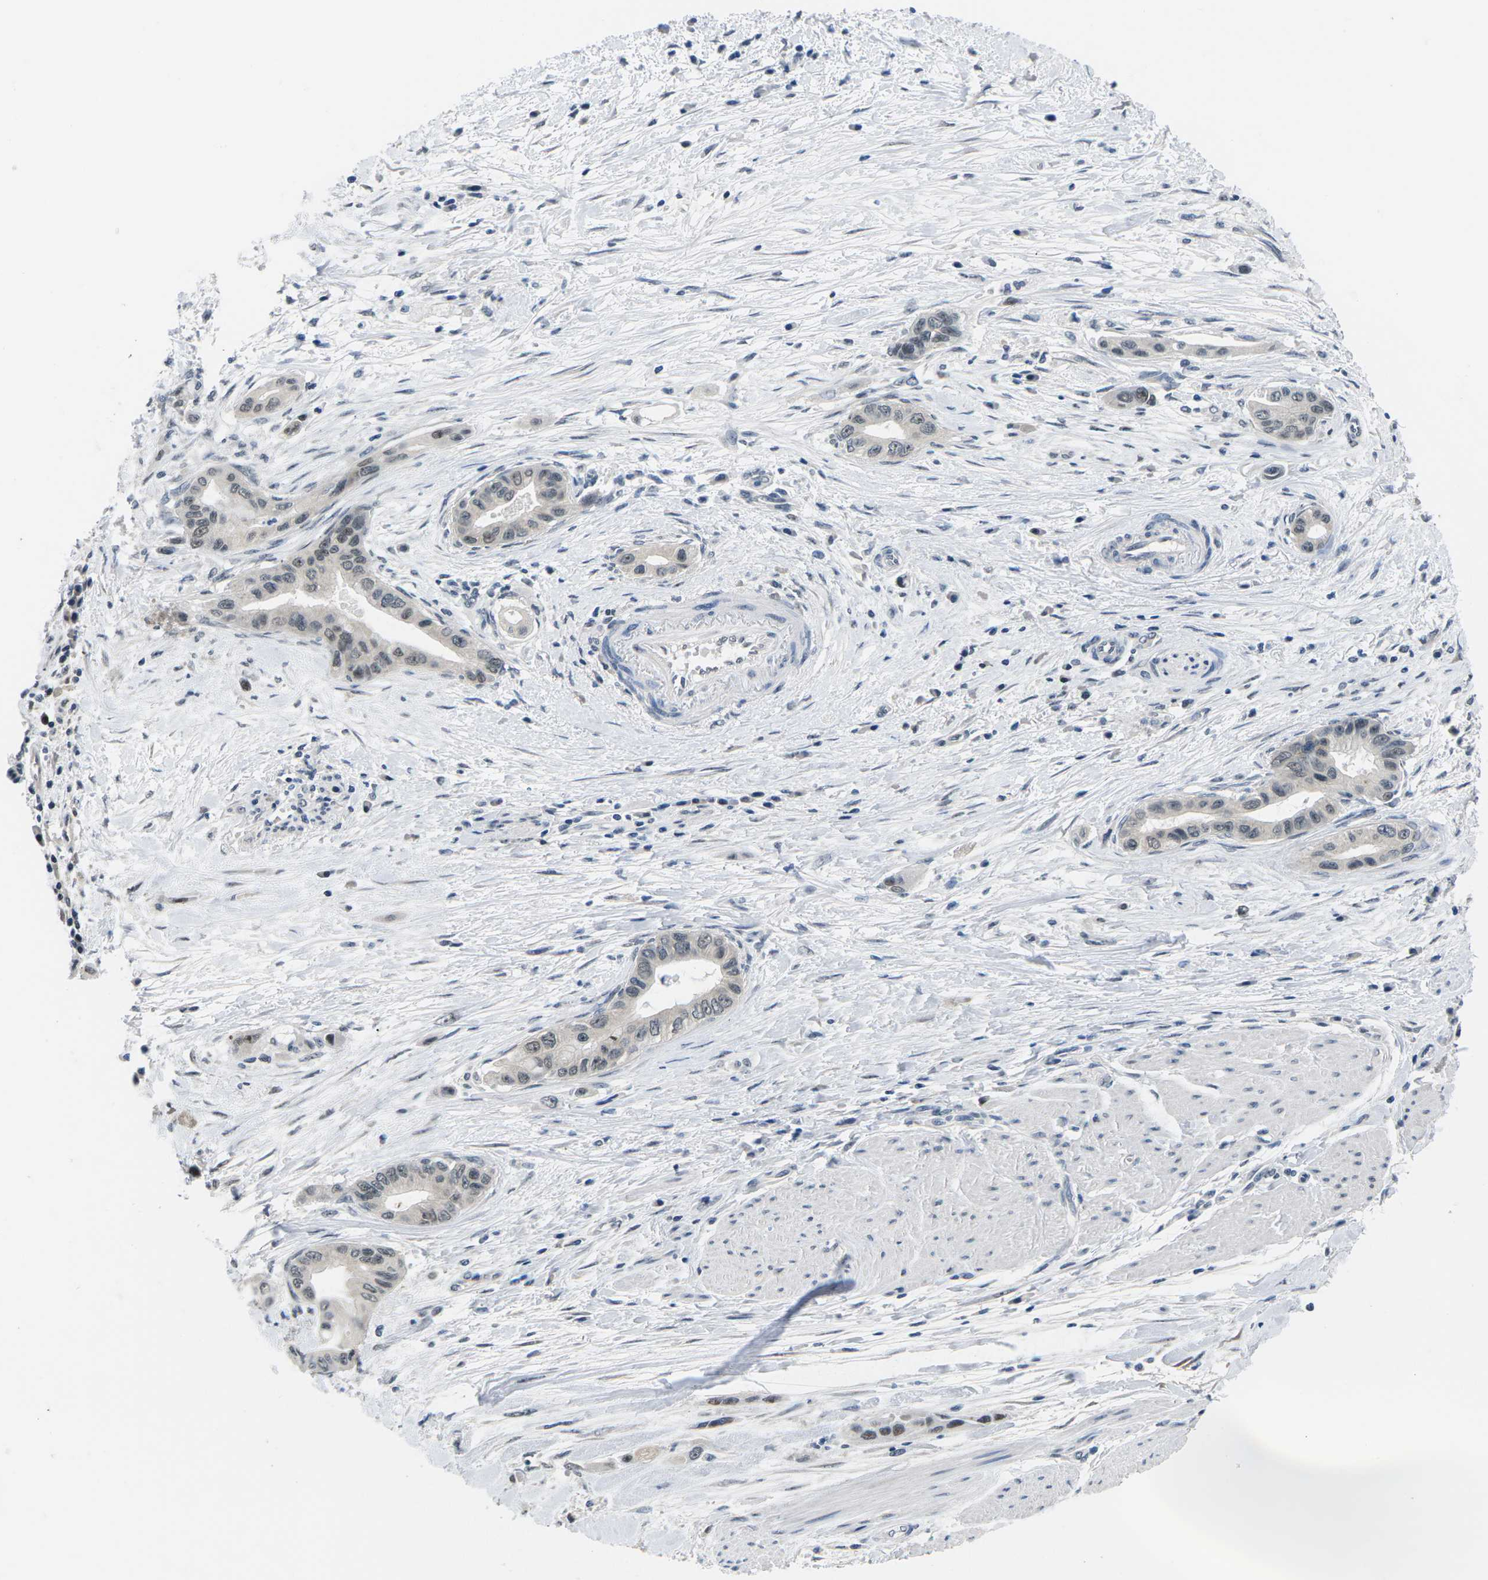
{"staining": {"intensity": "weak", "quantity": "25%-75%", "location": "nuclear"}, "tissue": "pancreatic cancer", "cell_type": "Tumor cells", "image_type": "cancer", "snomed": [{"axis": "morphology", "description": "Adenocarcinoma, NOS"}, {"axis": "topography", "description": "Pancreas"}], "caption": "Human pancreatic adenocarcinoma stained for a protein (brown) reveals weak nuclear positive staining in approximately 25%-75% of tumor cells.", "gene": "NSRP1", "patient": {"sex": "female", "age": 73}}